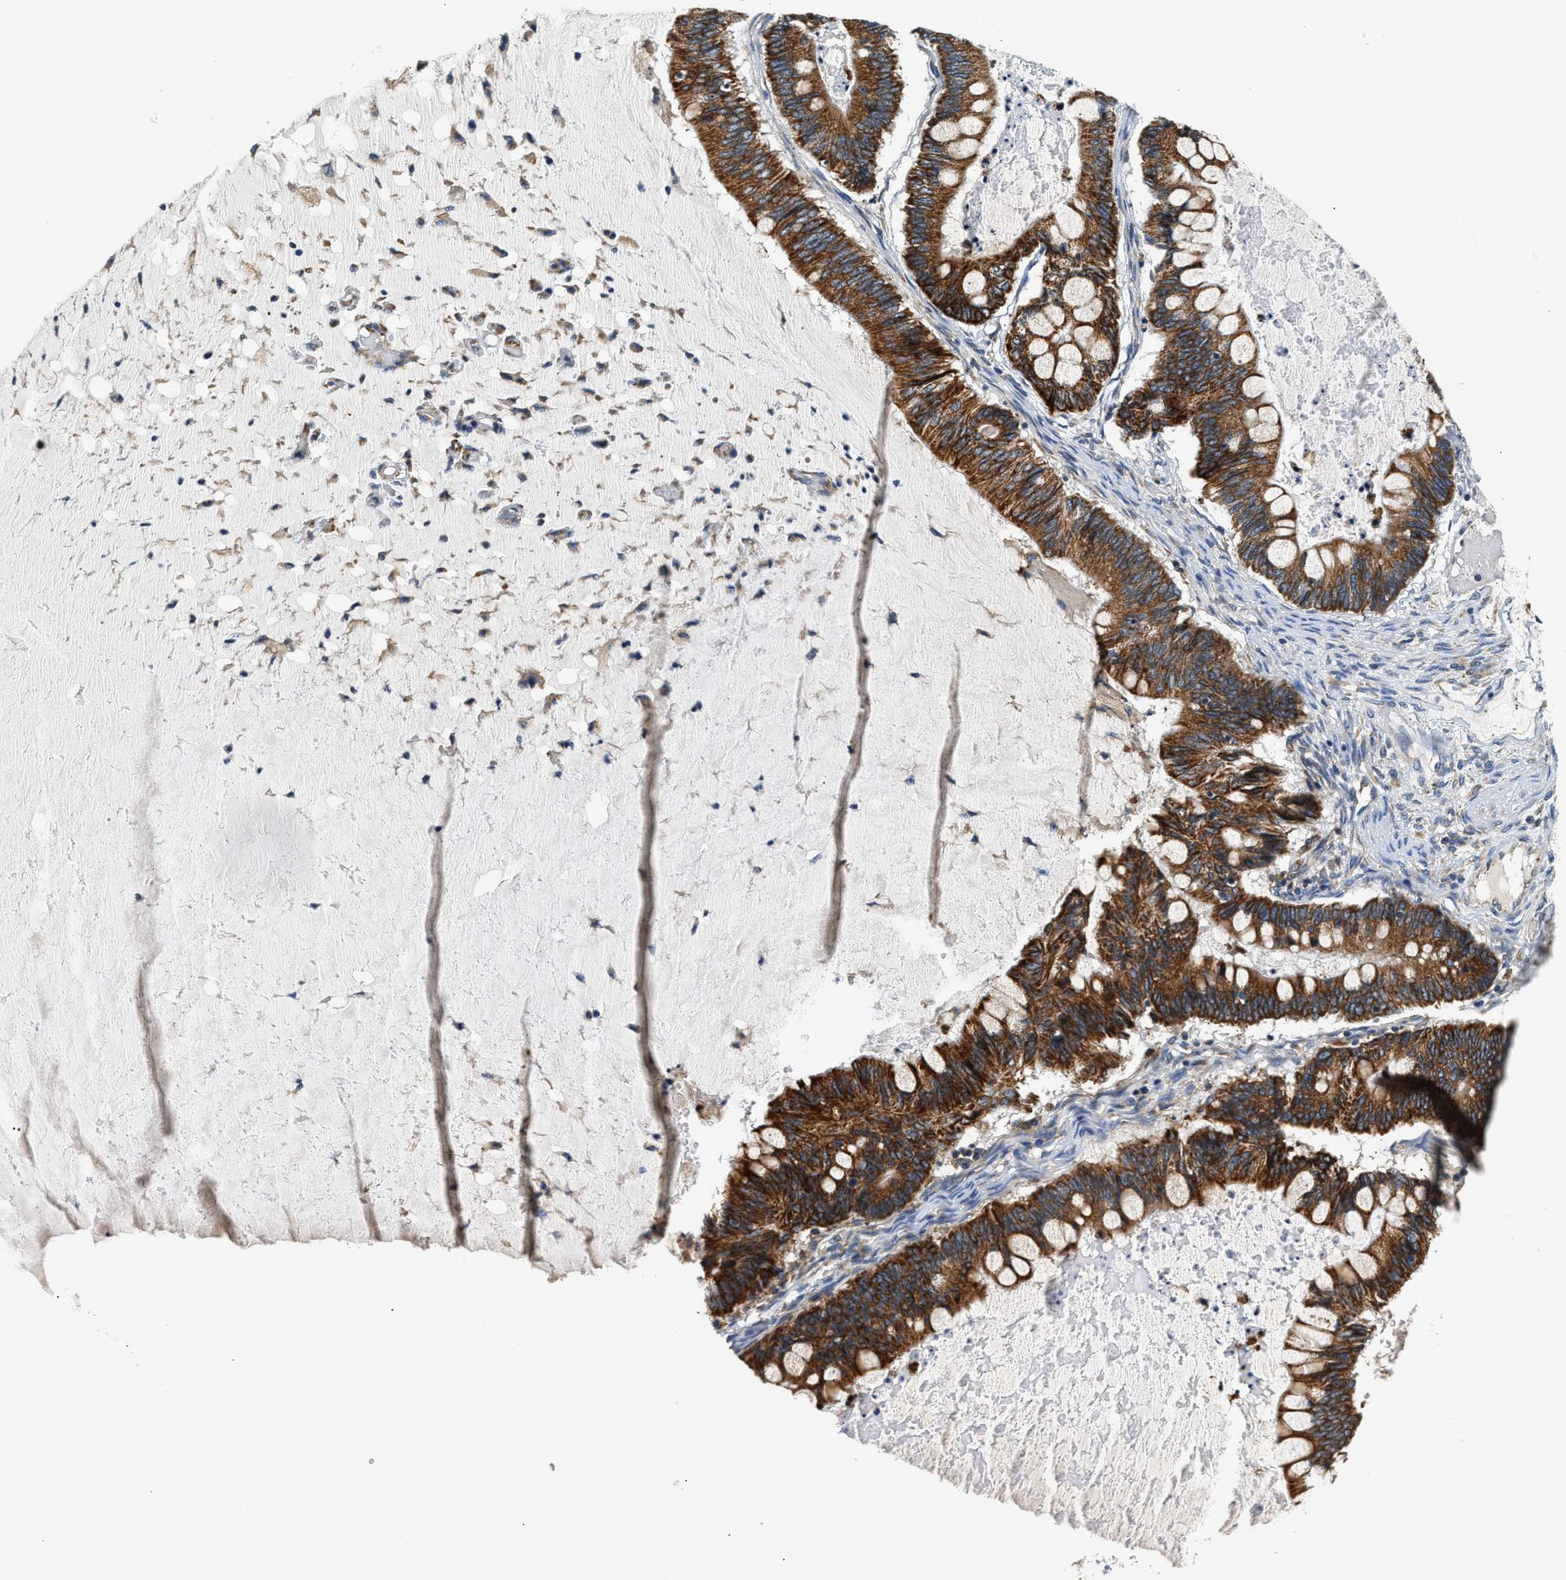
{"staining": {"intensity": "strong", "quantity": ">75%", "location": "cytoplasmic/membranous"}, "tissue": "ovarian cancer", "cell_type": "Tumor cells", "image_type": "cancer", "snomed": [{"axis": "morphology", "description": "Cystadenocarcinoma, mucinous, NOS"}, {"axis": "topography", "description": "Ovary"}], "caption": "Strong cytoplasmic/membranous protein staining is seen in approximately >75% of tumor cells in mucinous cystadenocarcinoma (ovarian).", "gene": "HDHD3", "patient": {"sex": "female", "age": 61}}